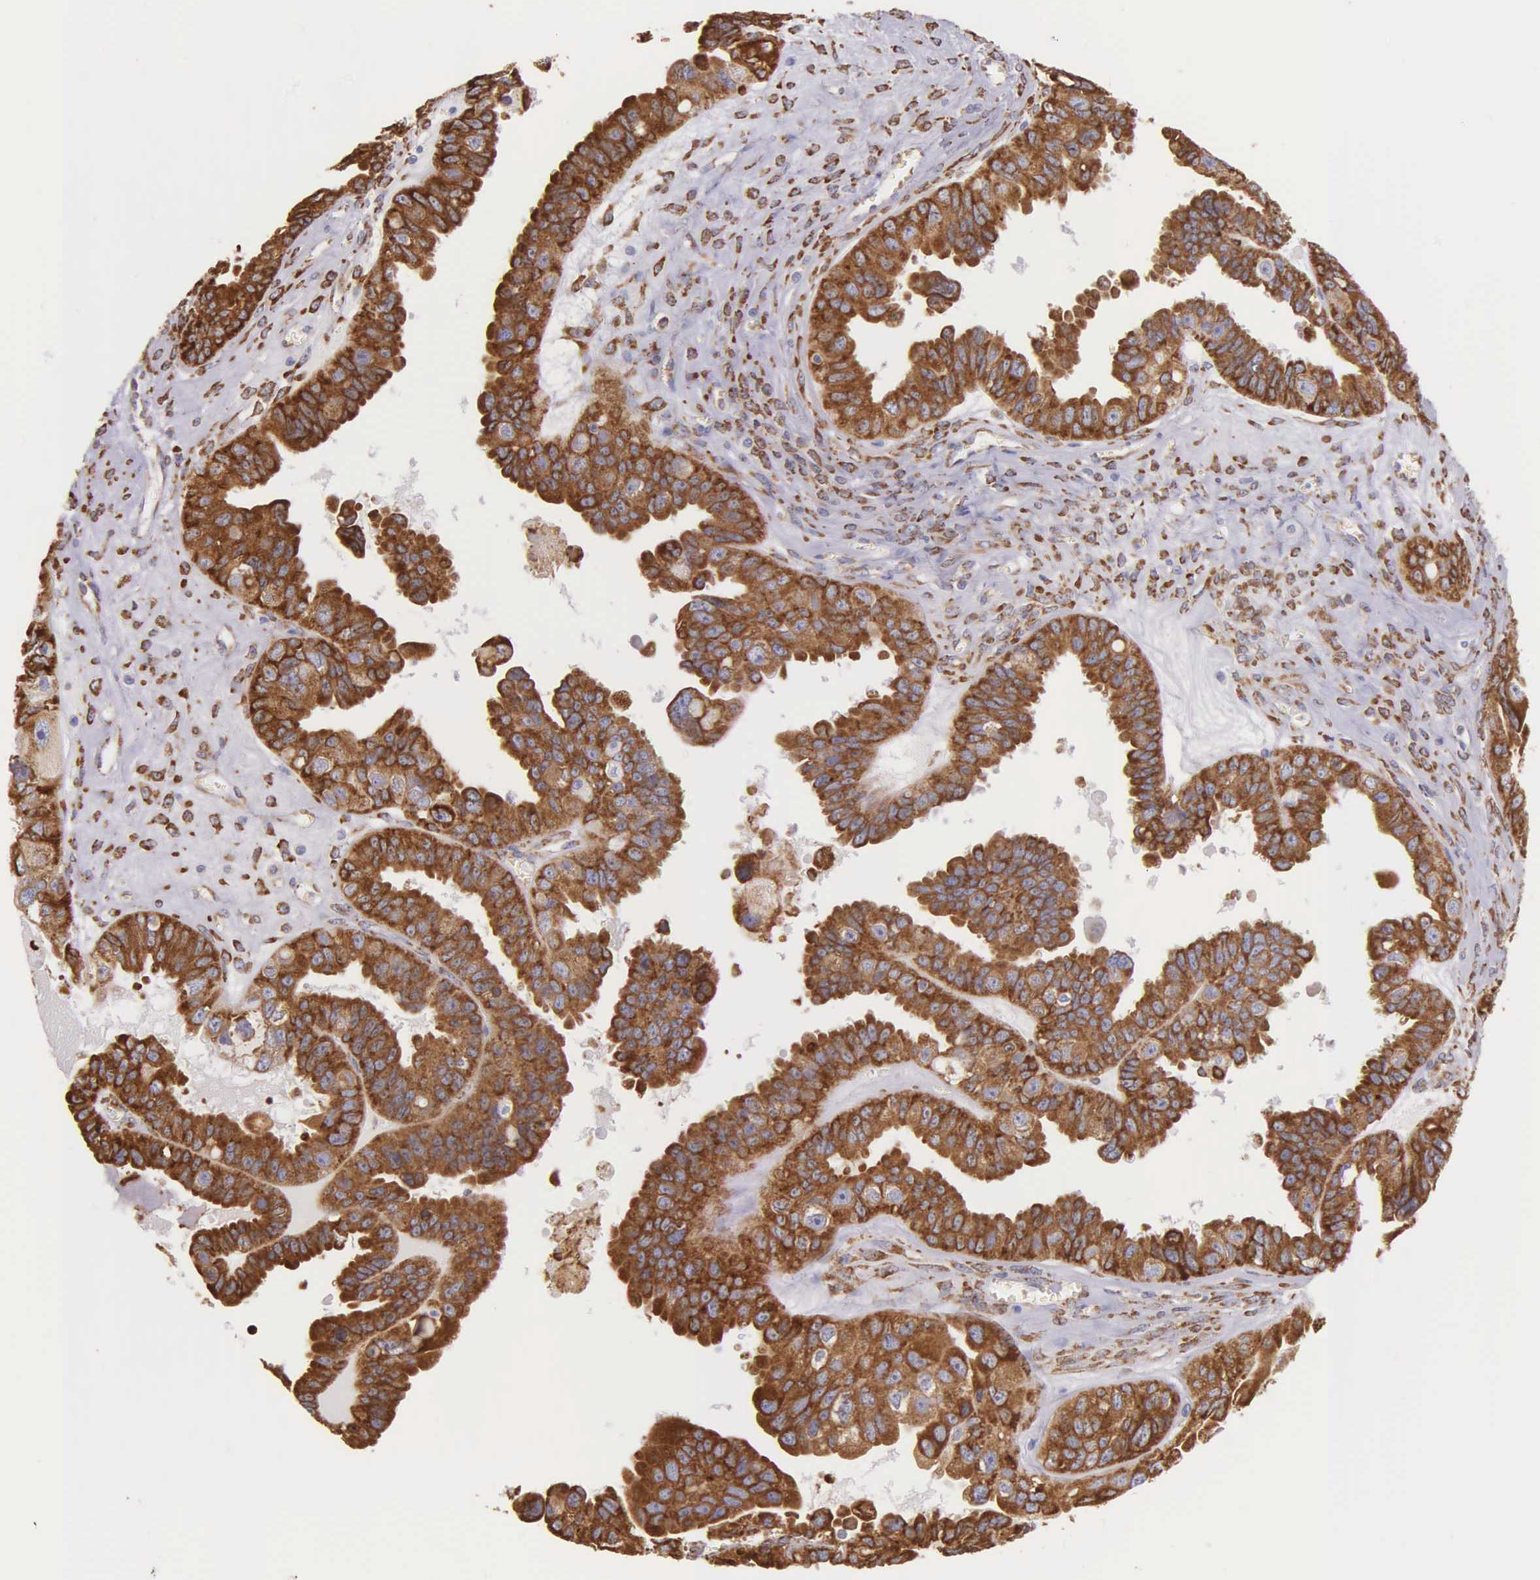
{"staining": {"intensity": "strong", "quantity": ">75%", "location": "cytoplasmic/membranous"}, "tissue": "ovarian cancer", "cell_type": "Tumor cells", "image_type": "cancer", "snomed": [{"axis": "morphology", "description": "Carcinoma, endometroid"}, {"axis": "topography", "description": "Ovary"}], "caption": "Brown immunohistochemical staining in ovarian cancer displays strong cytoplasmic/membranous expression in approximately >75% of tumor cells.", "gene": "CKAP4", "patient": {"sex": "female", "age": 85}}